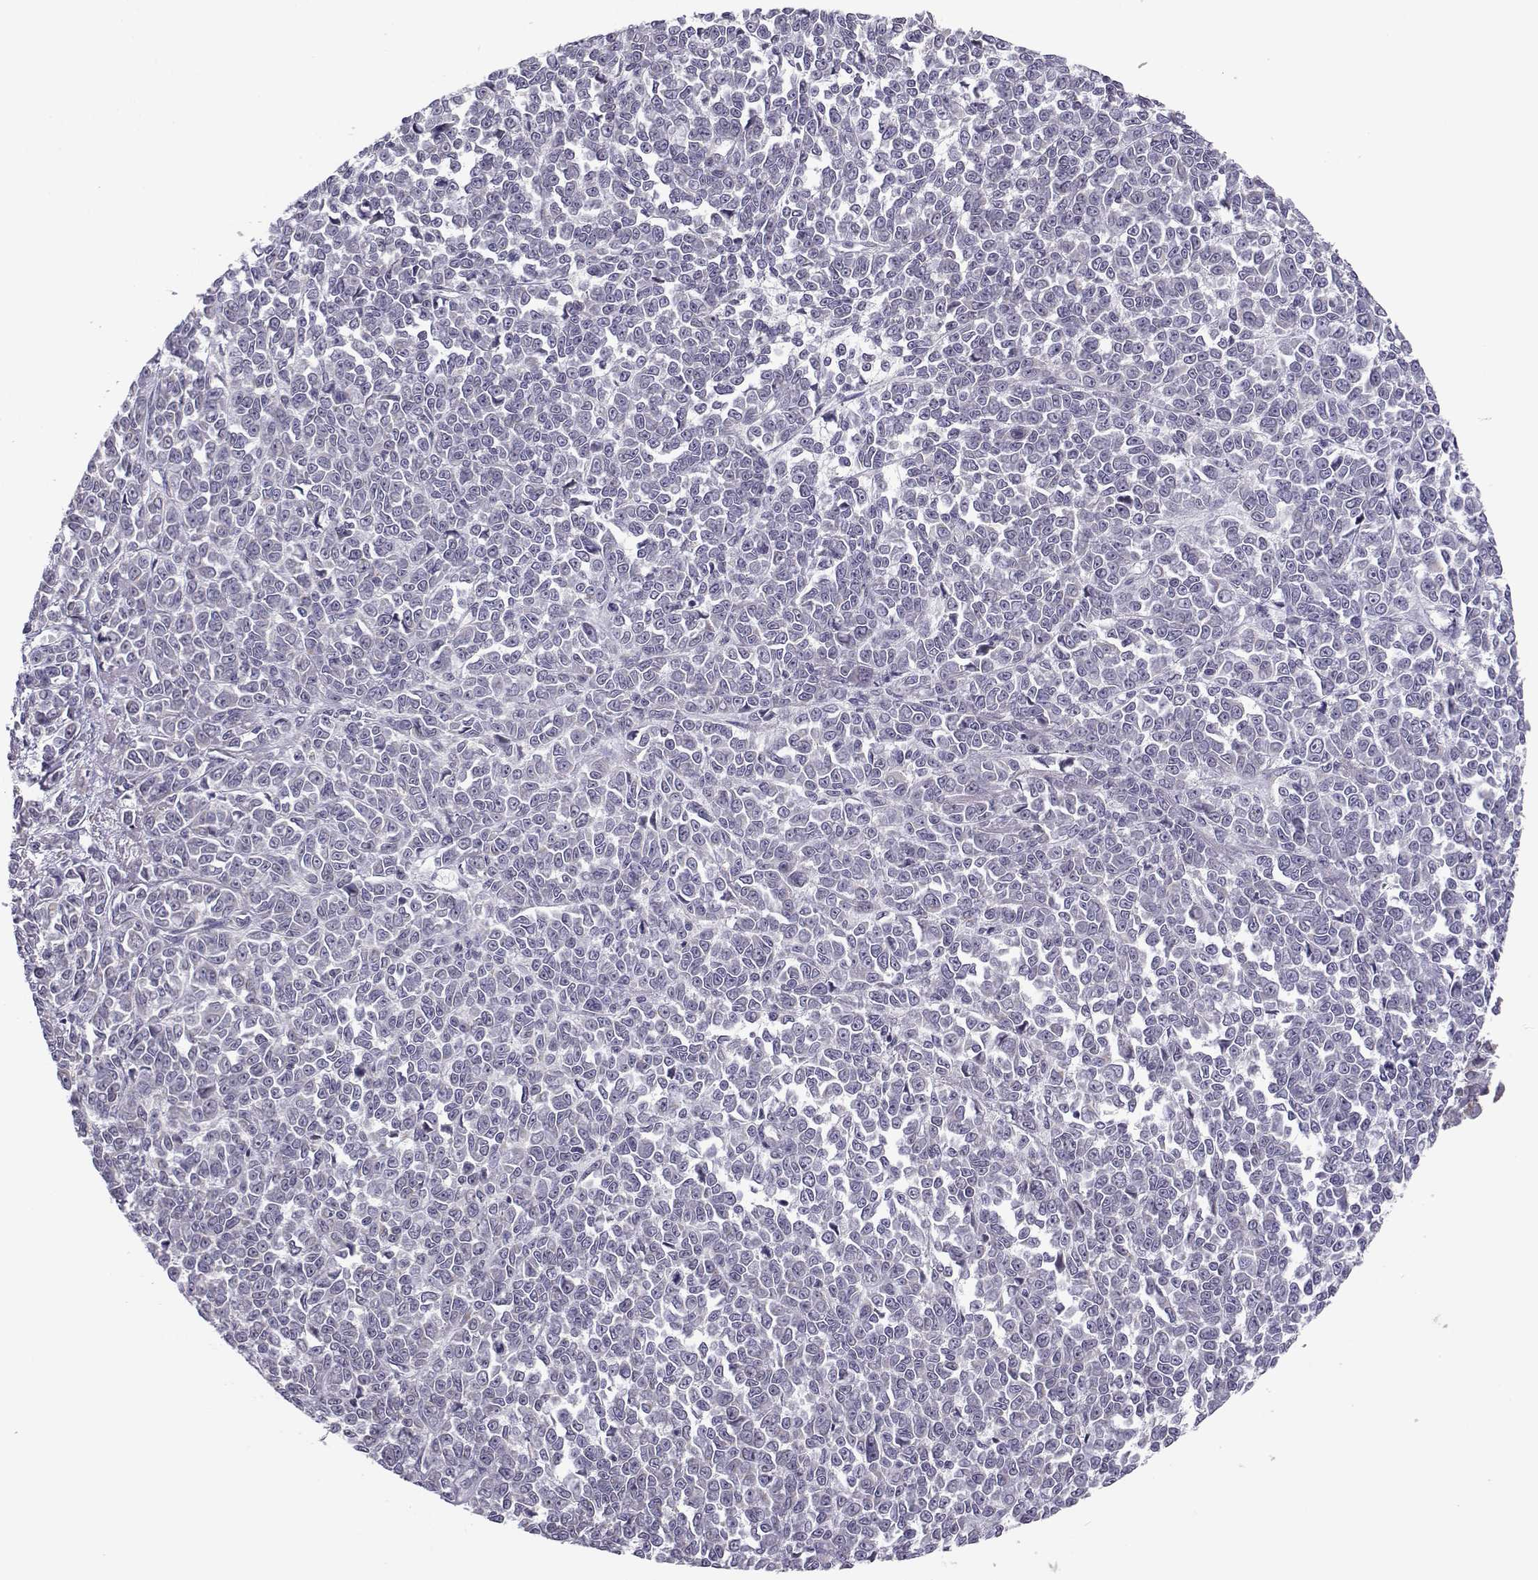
{"staining": {"intensity": "weak", "quantity": "<25%", "location": "cytoplasmic/membranous"}, "tissue": "melanoma", "cell_type": "Tumor cells", "image_type": "cancer", "snomed": [{"axis": "morphology", "description": "Malignant melanoma, NOS"}, {"axis": "topography", "description": "Skin"}], "caption": "Photomicrograph shows no protein positivity in tumor cells of melanoma tissue.", "gene": "SLC4A5", "patient": {"sex": "female", "age": 95}}